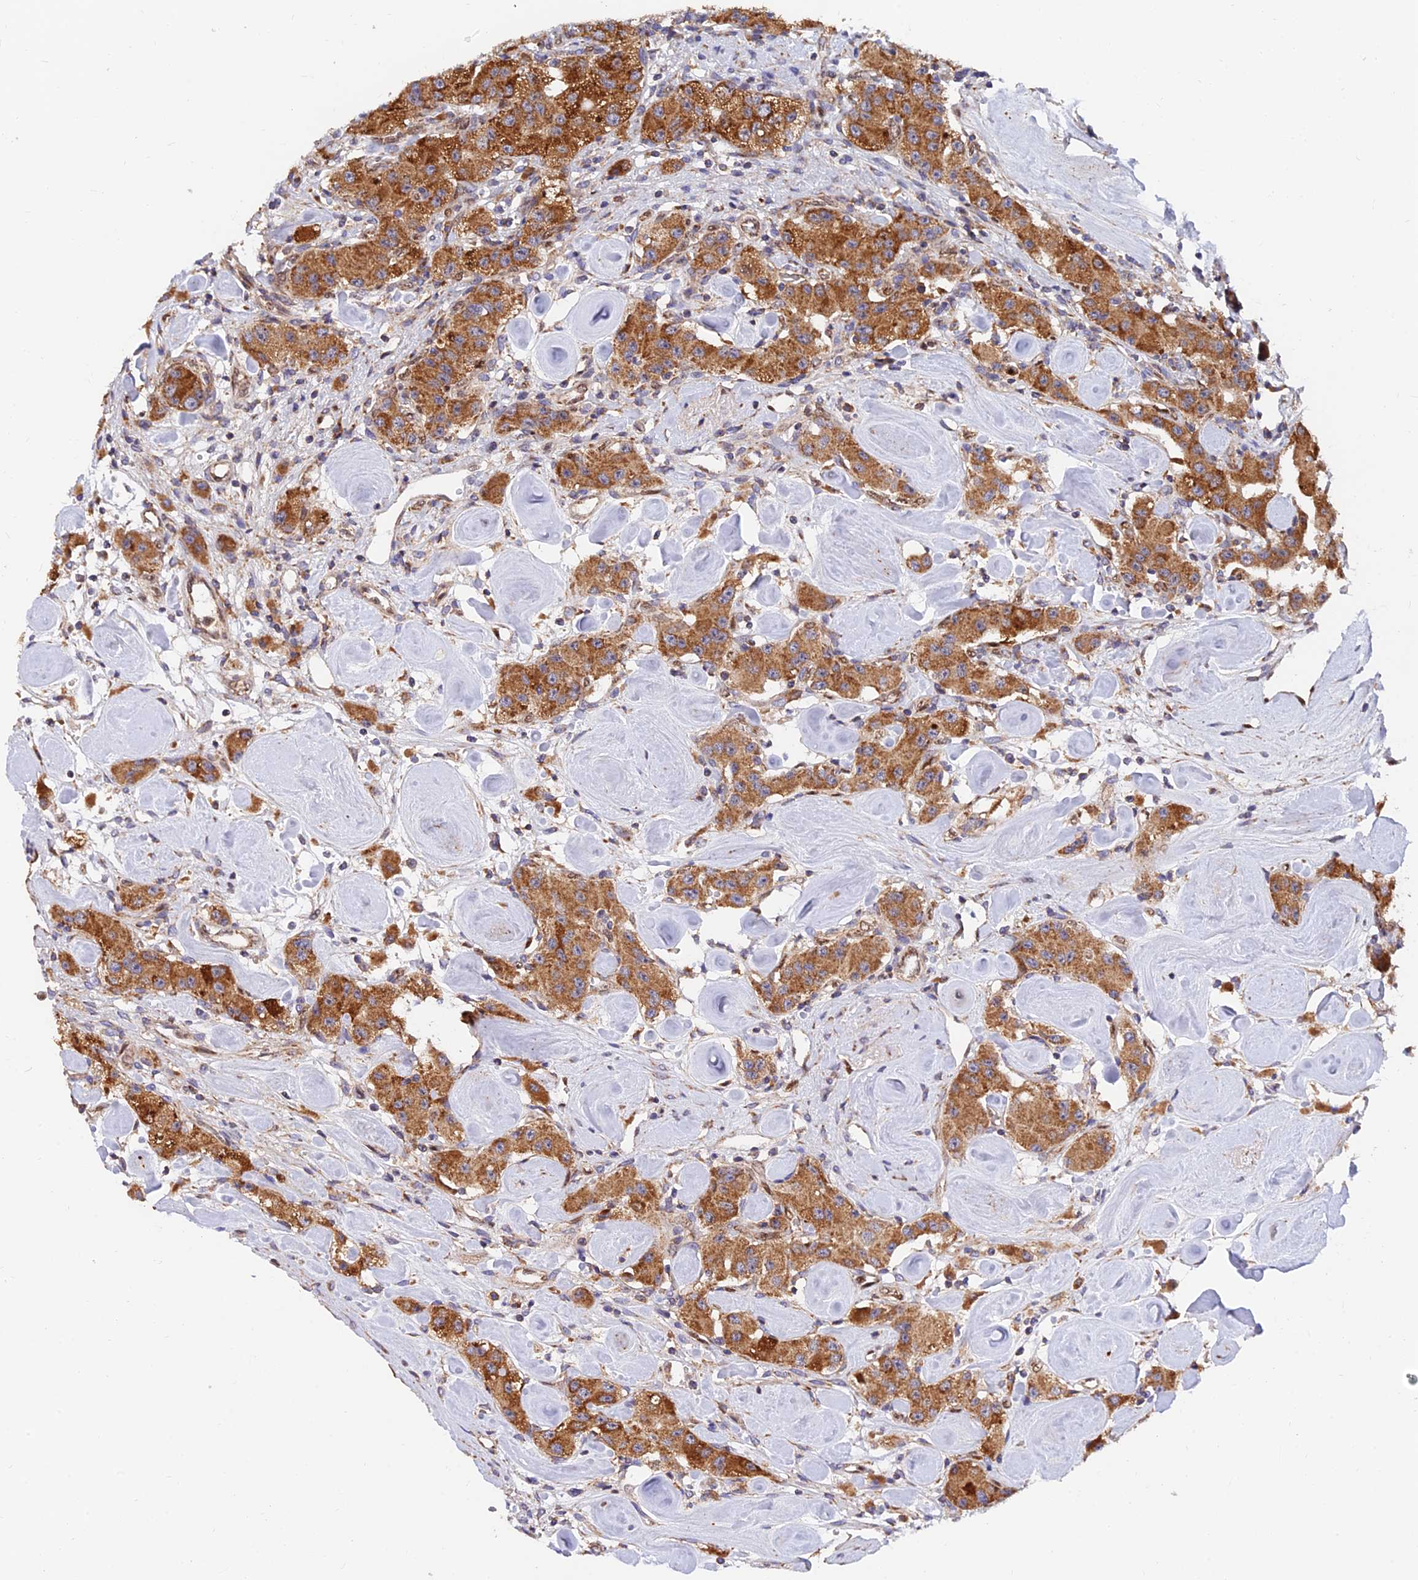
{"staining": {"intensity": "strong", "quantity": ">75%", "location": "cytoplasmic/membranous"}, "tissue": "carcinoid", "cell_type": "Tumor cells", "image_type": "cancer", "snomed": [{"axis": "morphology", "description": "Carcinoid, malignant, NOS"}, {"axis": "topography", "description": "Pancreas"}], "caption": "This is an image of immunohistochemistry staining of malignant carcinoid, which shows strong positivity in the cytoplasmic/membranous of tumor cells.", "gene": "PODNL1", "patient": {"sex": "male", "age": 41}}